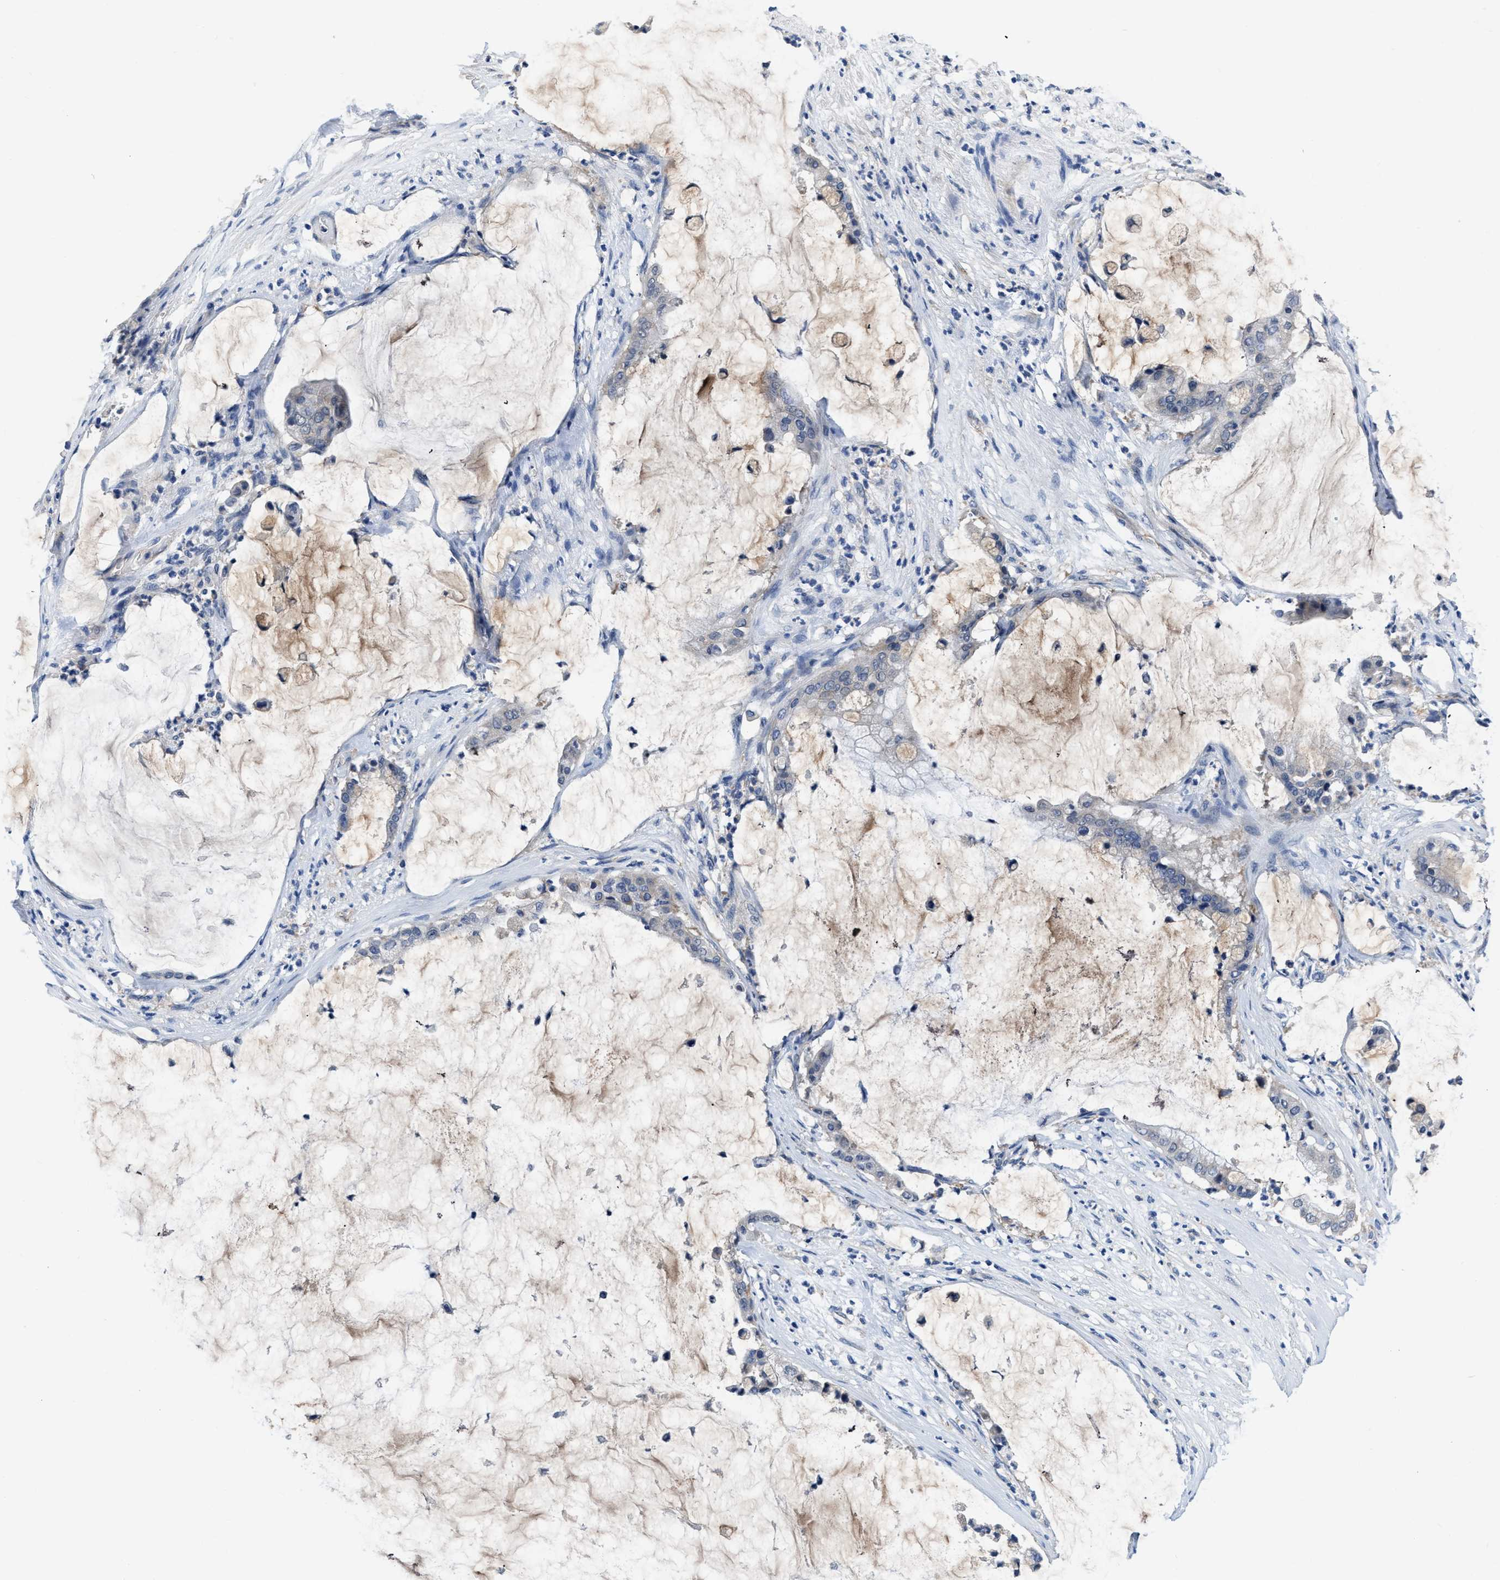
{"staining": {"intensity": "weak", "quantity": "<25%", "location": "cytoplasmic/membranous"}, "tissue": "pancreatic cancer", "cell_type": "Tumor cells", "image_type": "cancer", "snomed": [{"axis": "morphology", "description": "Adenocarcinoma, NOS"}, {"axis": "topography", "description": "Pancreas"}], "caption": "An IHC micrograph of adenocarcinoma (pancreatic) is shown. There is no staining in tumor cells of adenocarcinoma (pancreatic).", "gene": "C22orf42", "patient": {"sex": "male", "age": 41}}